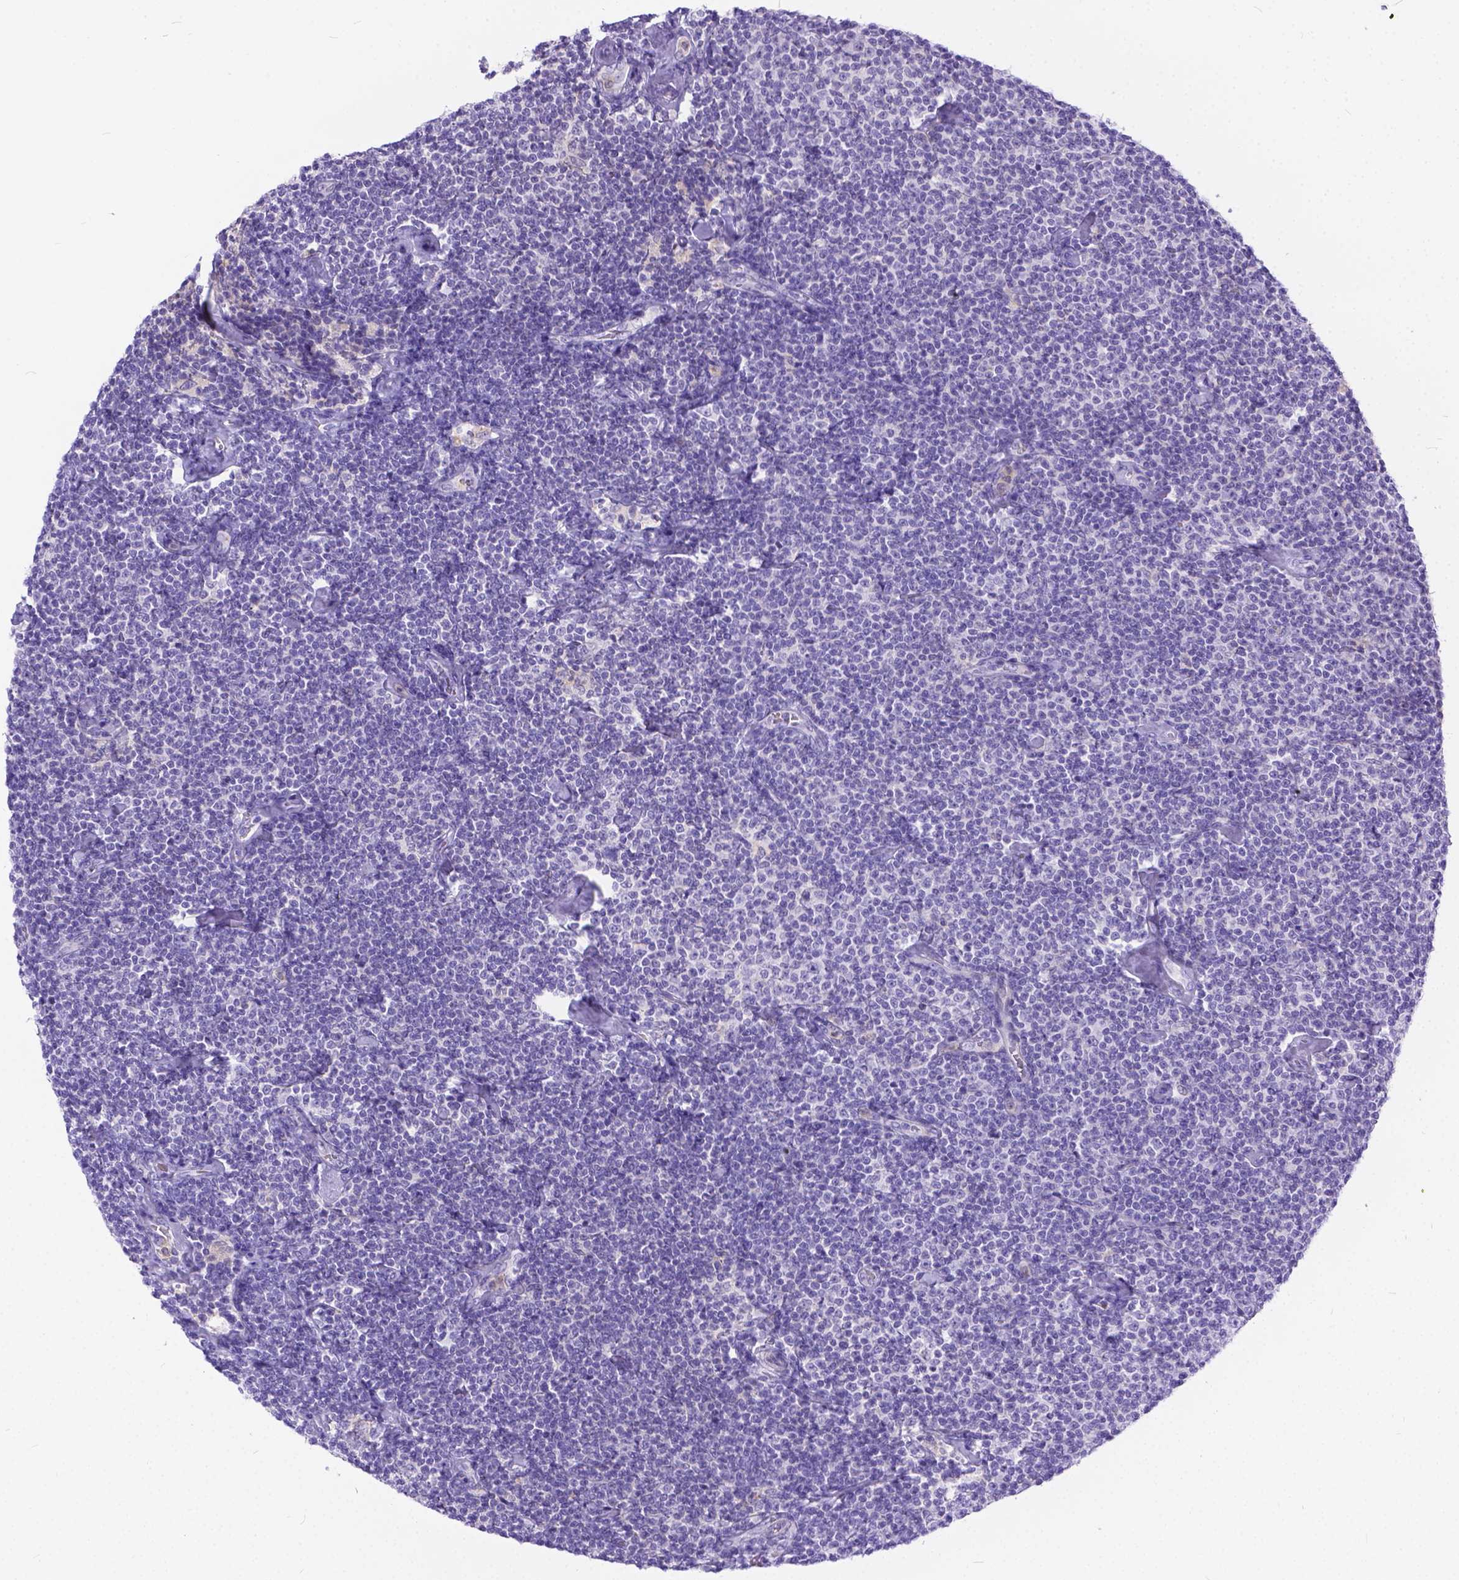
{"staining": {"intensity": "negative", "quantity": "none", "location": "none"}, "tissue": "lymphoma", "cell_type": "Tumor cells", "image_type": "cancer", "snomed": [{"axis": "morphology", "description": "Malignant lymphoma, non-Hodgkin's type, Low grade"}, {"axis": "topography", "description": "Lymph node"}], "caption": "Immunohistochemistry (IHC) image of human lymphoma stained for a protein (brown), which shows no staining in tumor cells.", "gene": "TMEM169", "patient": {"sex": "male", "age": 81}}